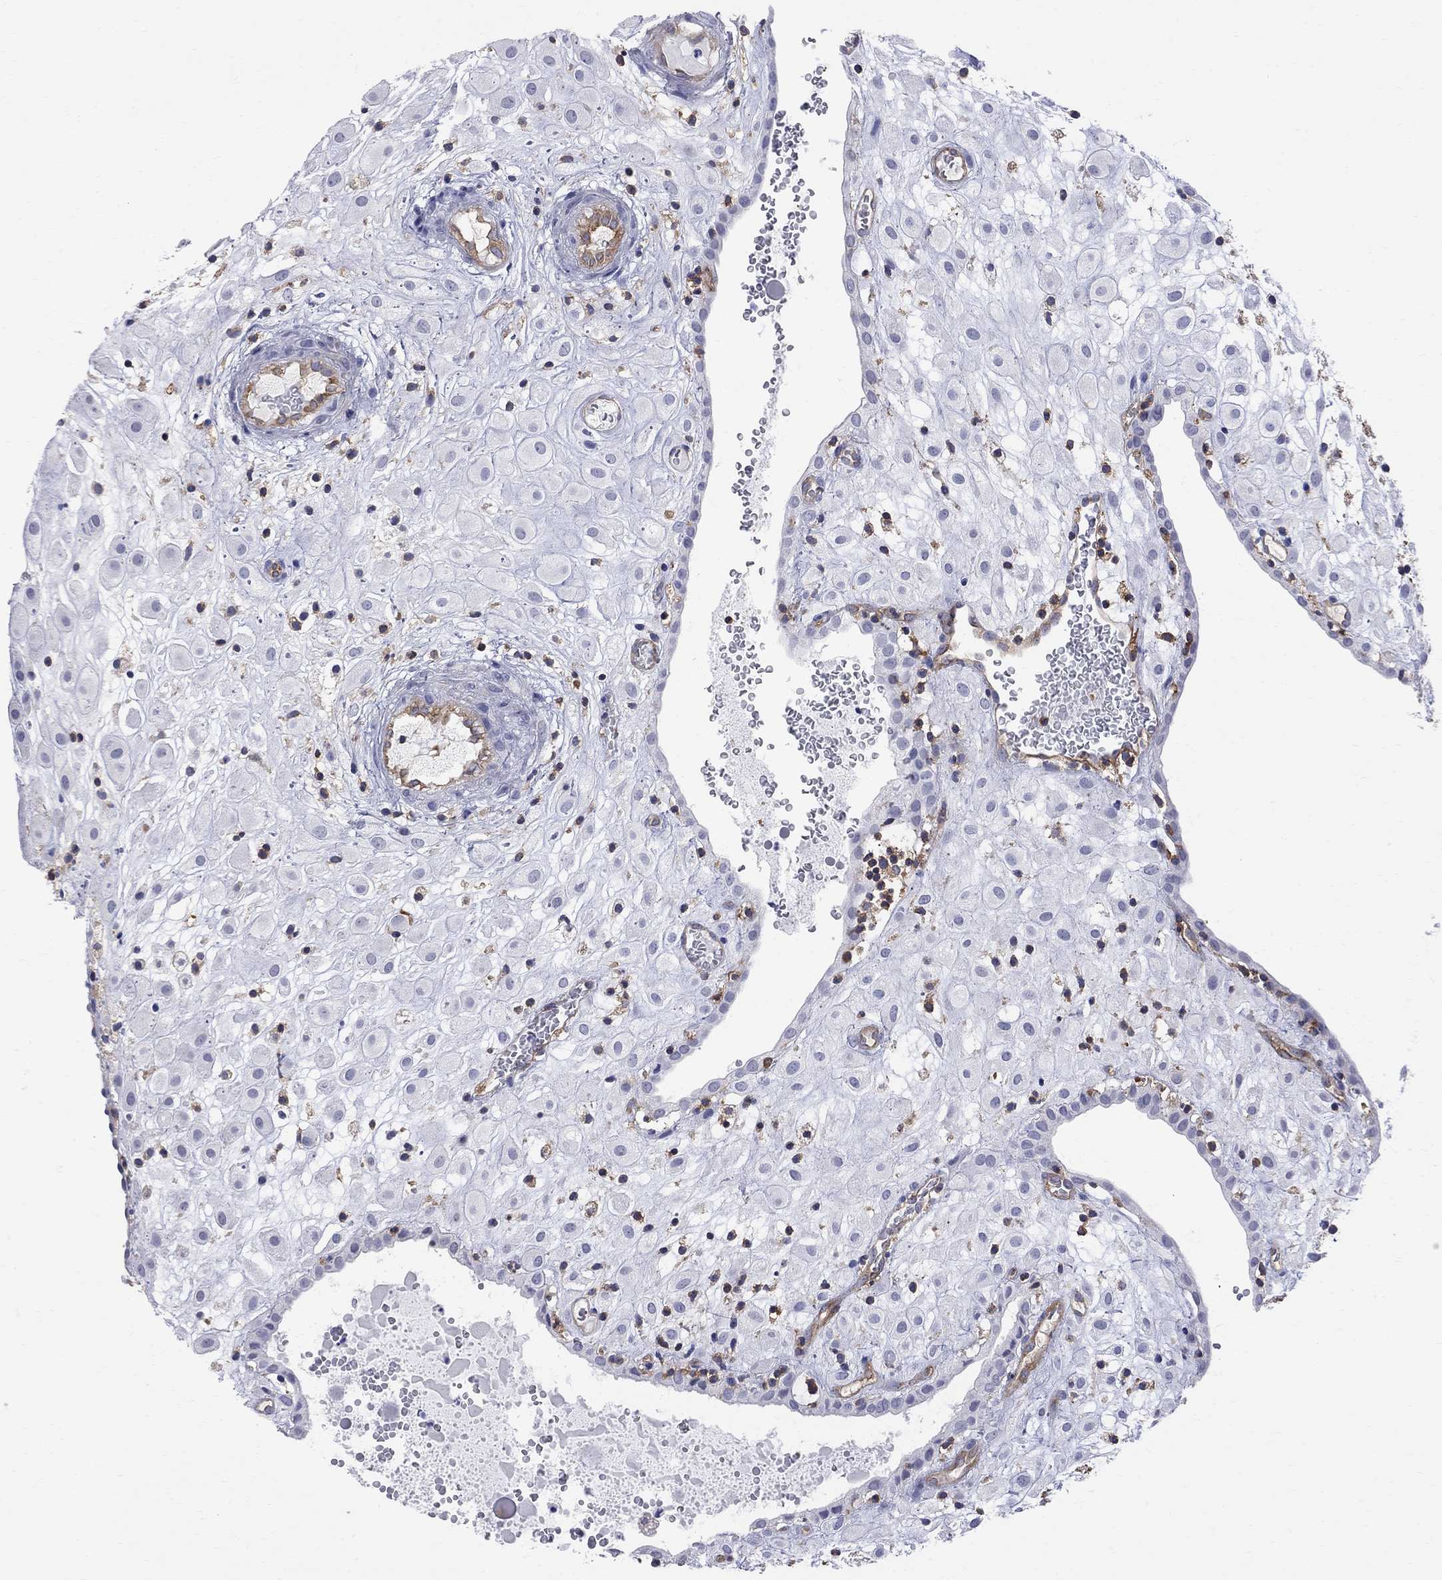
{"staining": {"intensity": "negative", "quantity": "none", "location": "none"}, "tissue": "placenta", "cell_type": "Decidual cells", "image_type": "normal", "snomed": [{"axis": "morphology", "description": "Normal tissue, NOS"}, {"axis": "topography", "description": "Placenta"}], "caption": "Immunohistochemical staining of normal placenta shows no significant expression in decidual cells.", "gene": "ABI3", "patient": {"sex": "female", "age": 24}}